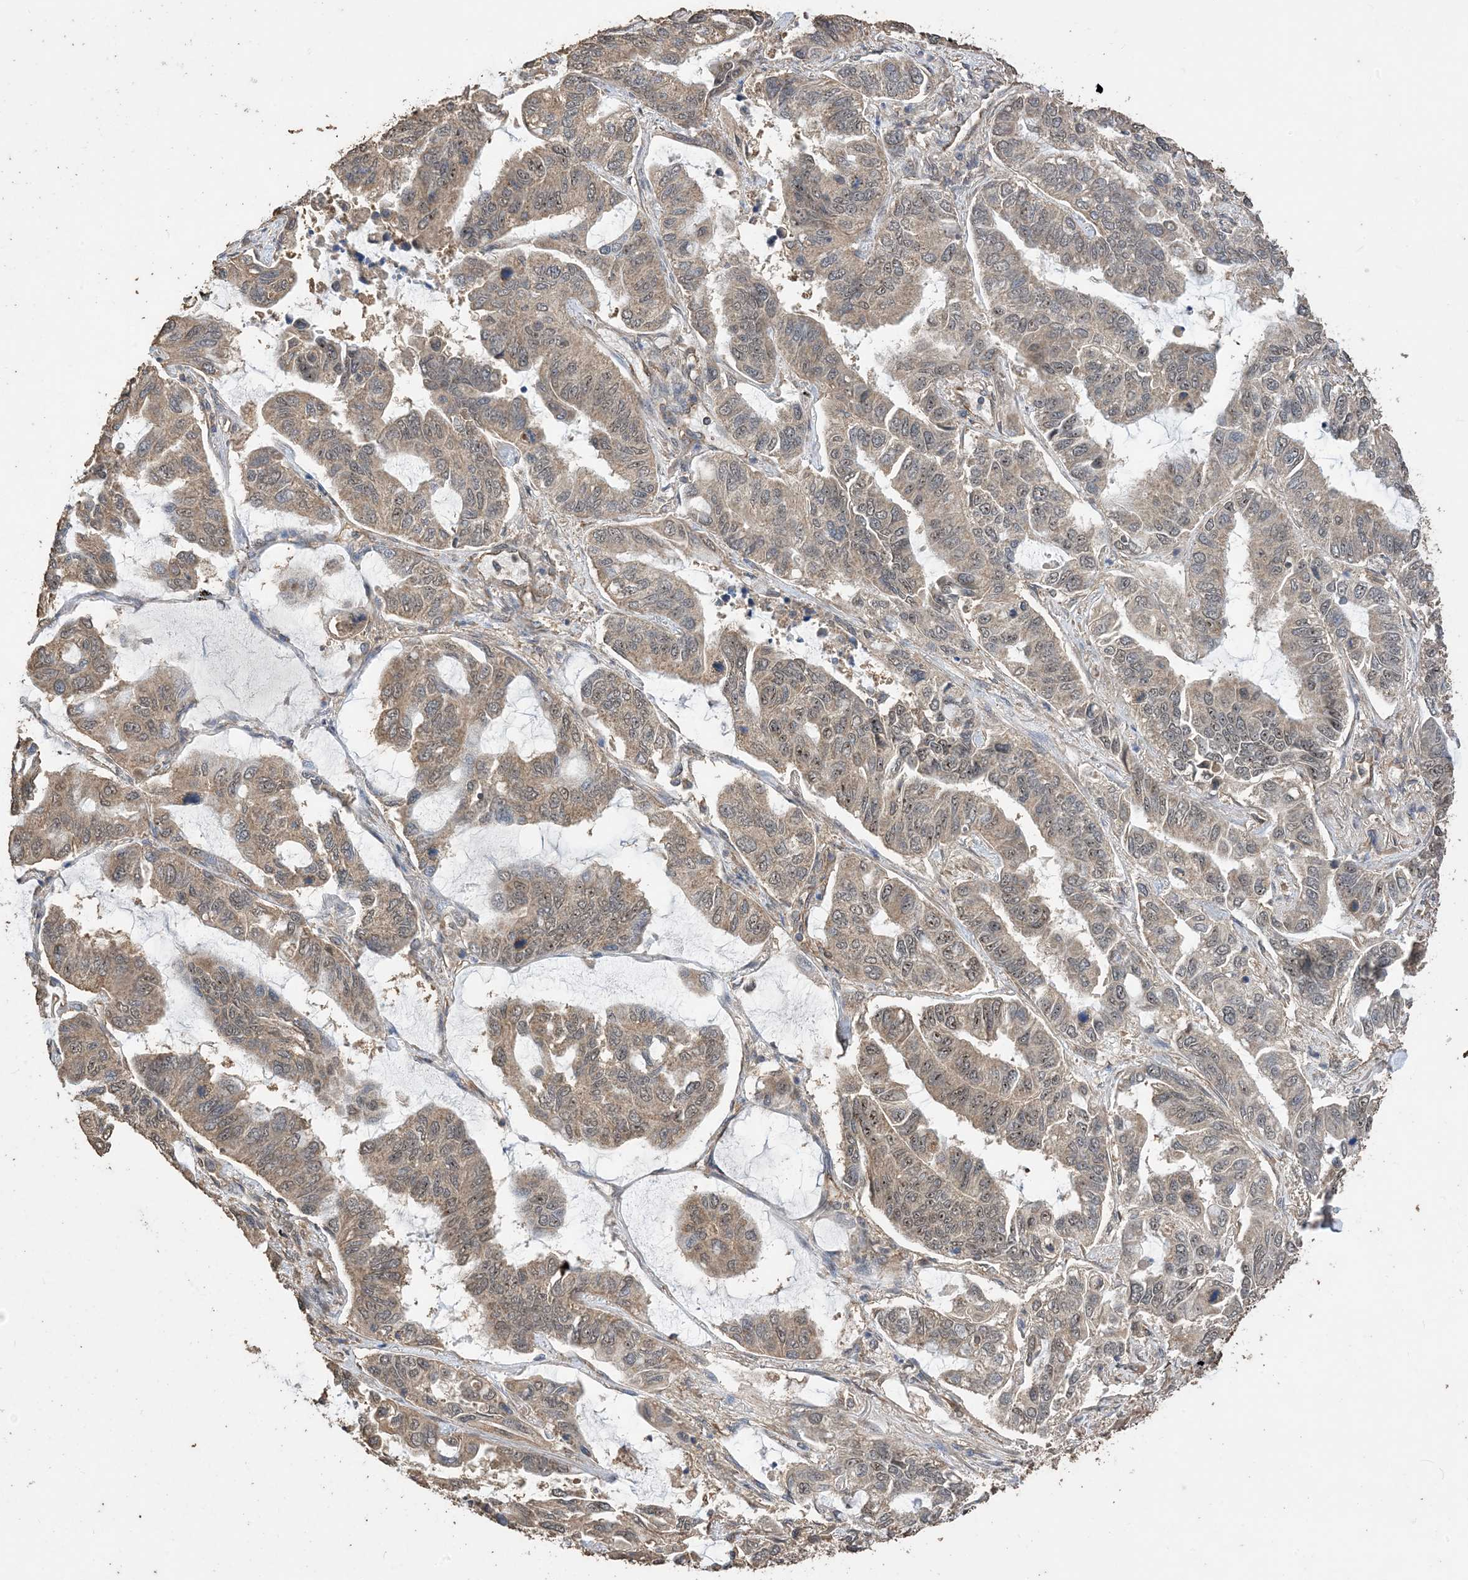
{"staining": {"intensity": "weak", "quantity": ">75%", "location": "cytoplasmic/membranous,nuclear"}, "tissue": "lung cancer", "cell_type": "Tumor cells", "image_type": "cancer", "snomed": [{"axis": "morphology", "description": "Adenocarcinoma, NOS"}, {"axis": "topography", "description": "Lung"}], "caption": "The photomicrograph displays staining of lung adenocarcinoma, revealing weak cytoplasmic/membranous and nuclear protein staining (brown color) within tumor cells.", "gene": "ZKSCAN5", "patient": {"sex": "male", "age": 64}}